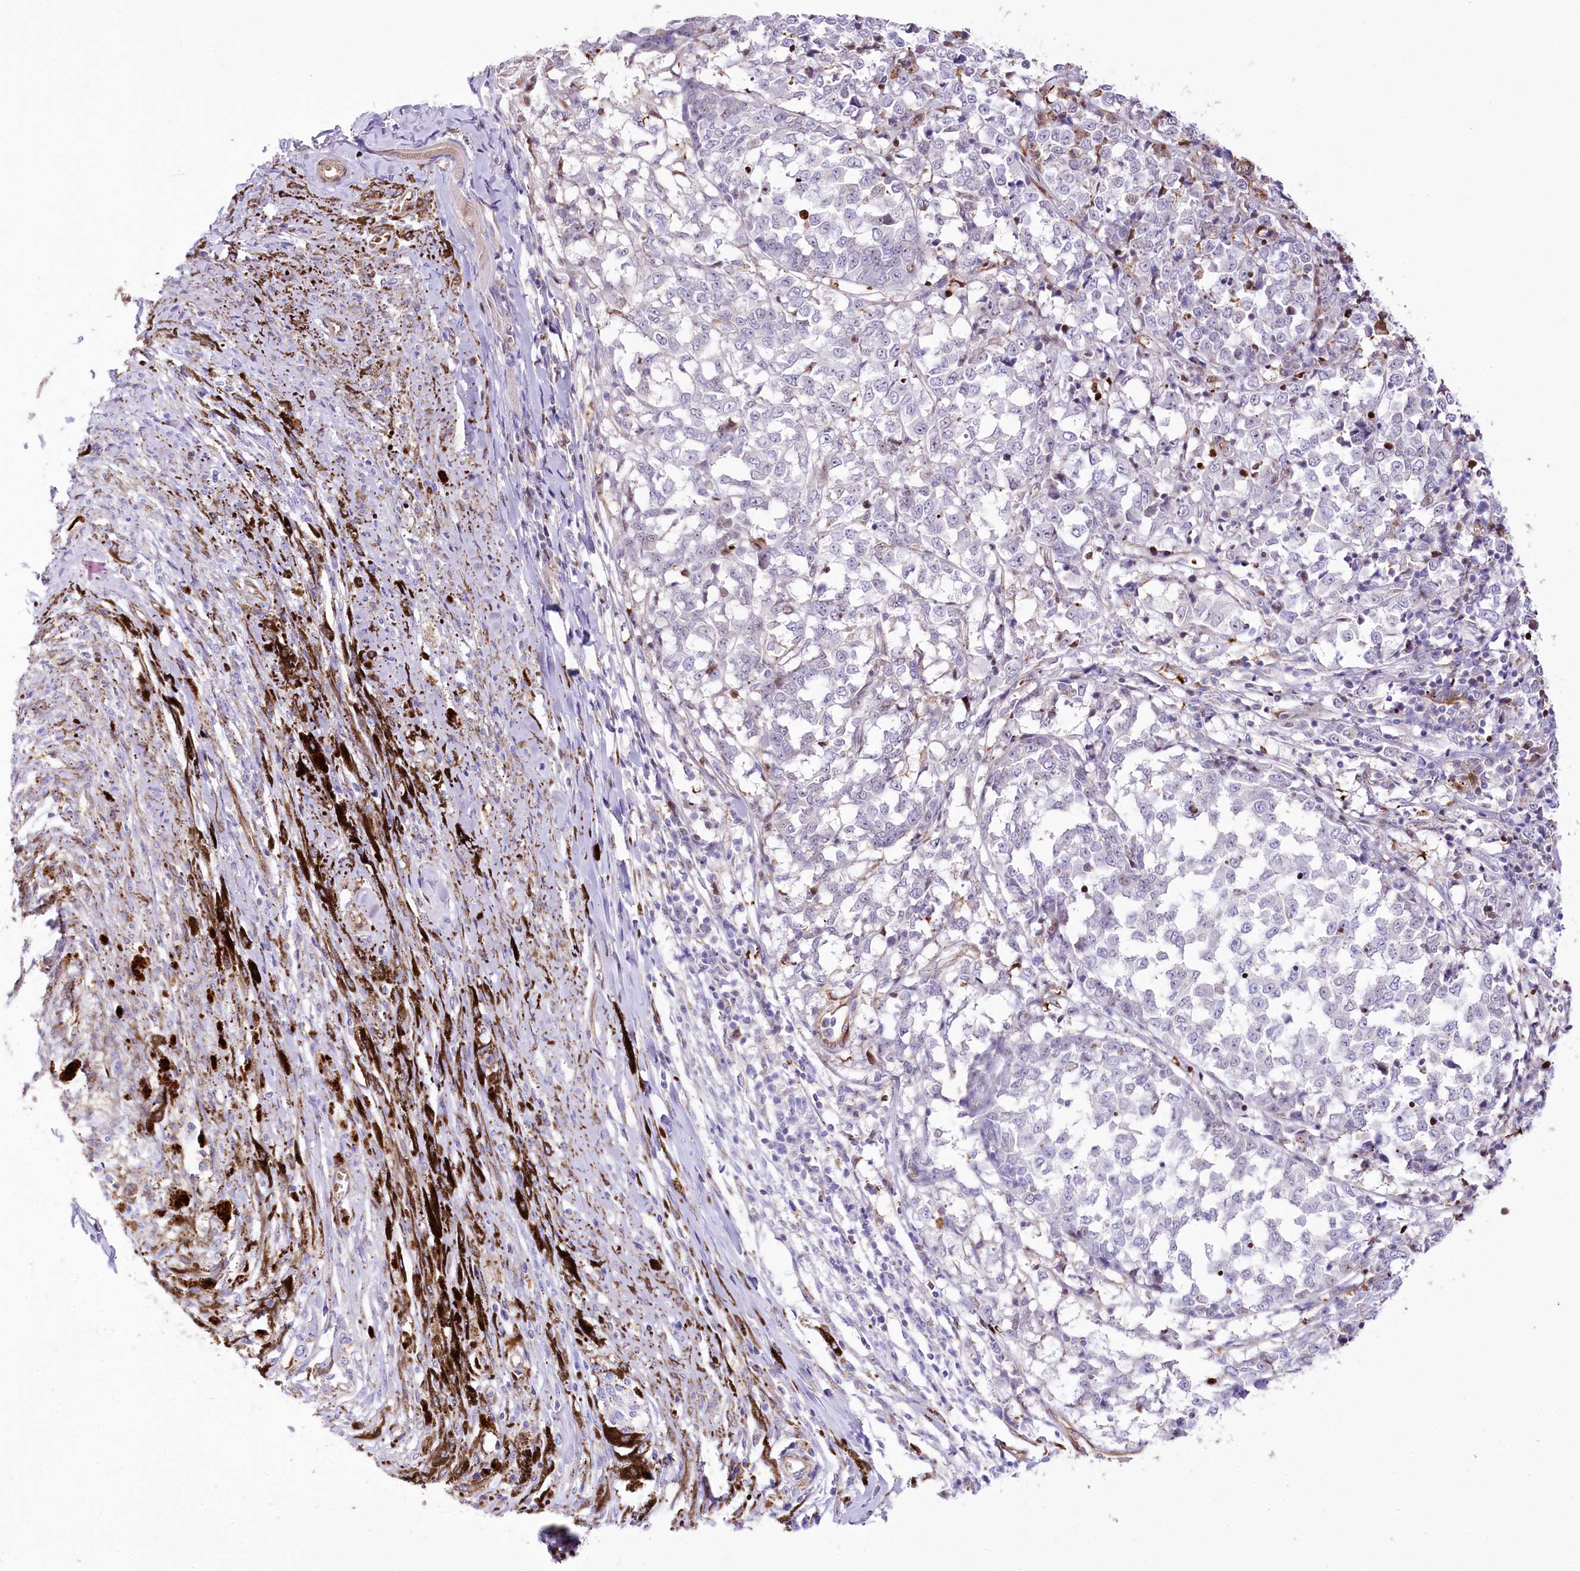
{"staining": {"intensity": "negative", "quantity": "none", "location": "none"}, "tissue": "melanoma", "cell_type": "Tumor cells", "image_type": "cancer", "snomed": [{"axis": "morphology", "description": "Malignant melanoma, NOS"}, {"axis": "topography", "description": "Skin"}], "caption": "The photomicrograph shows no significant staining in tumor cells of melanoma. (DAB (3,3'-diaminobenzidine) immunohistochemistry (IHC), high magnification).", "gene": "PTMS", "patient": {"sex": "female", "age": 72}}